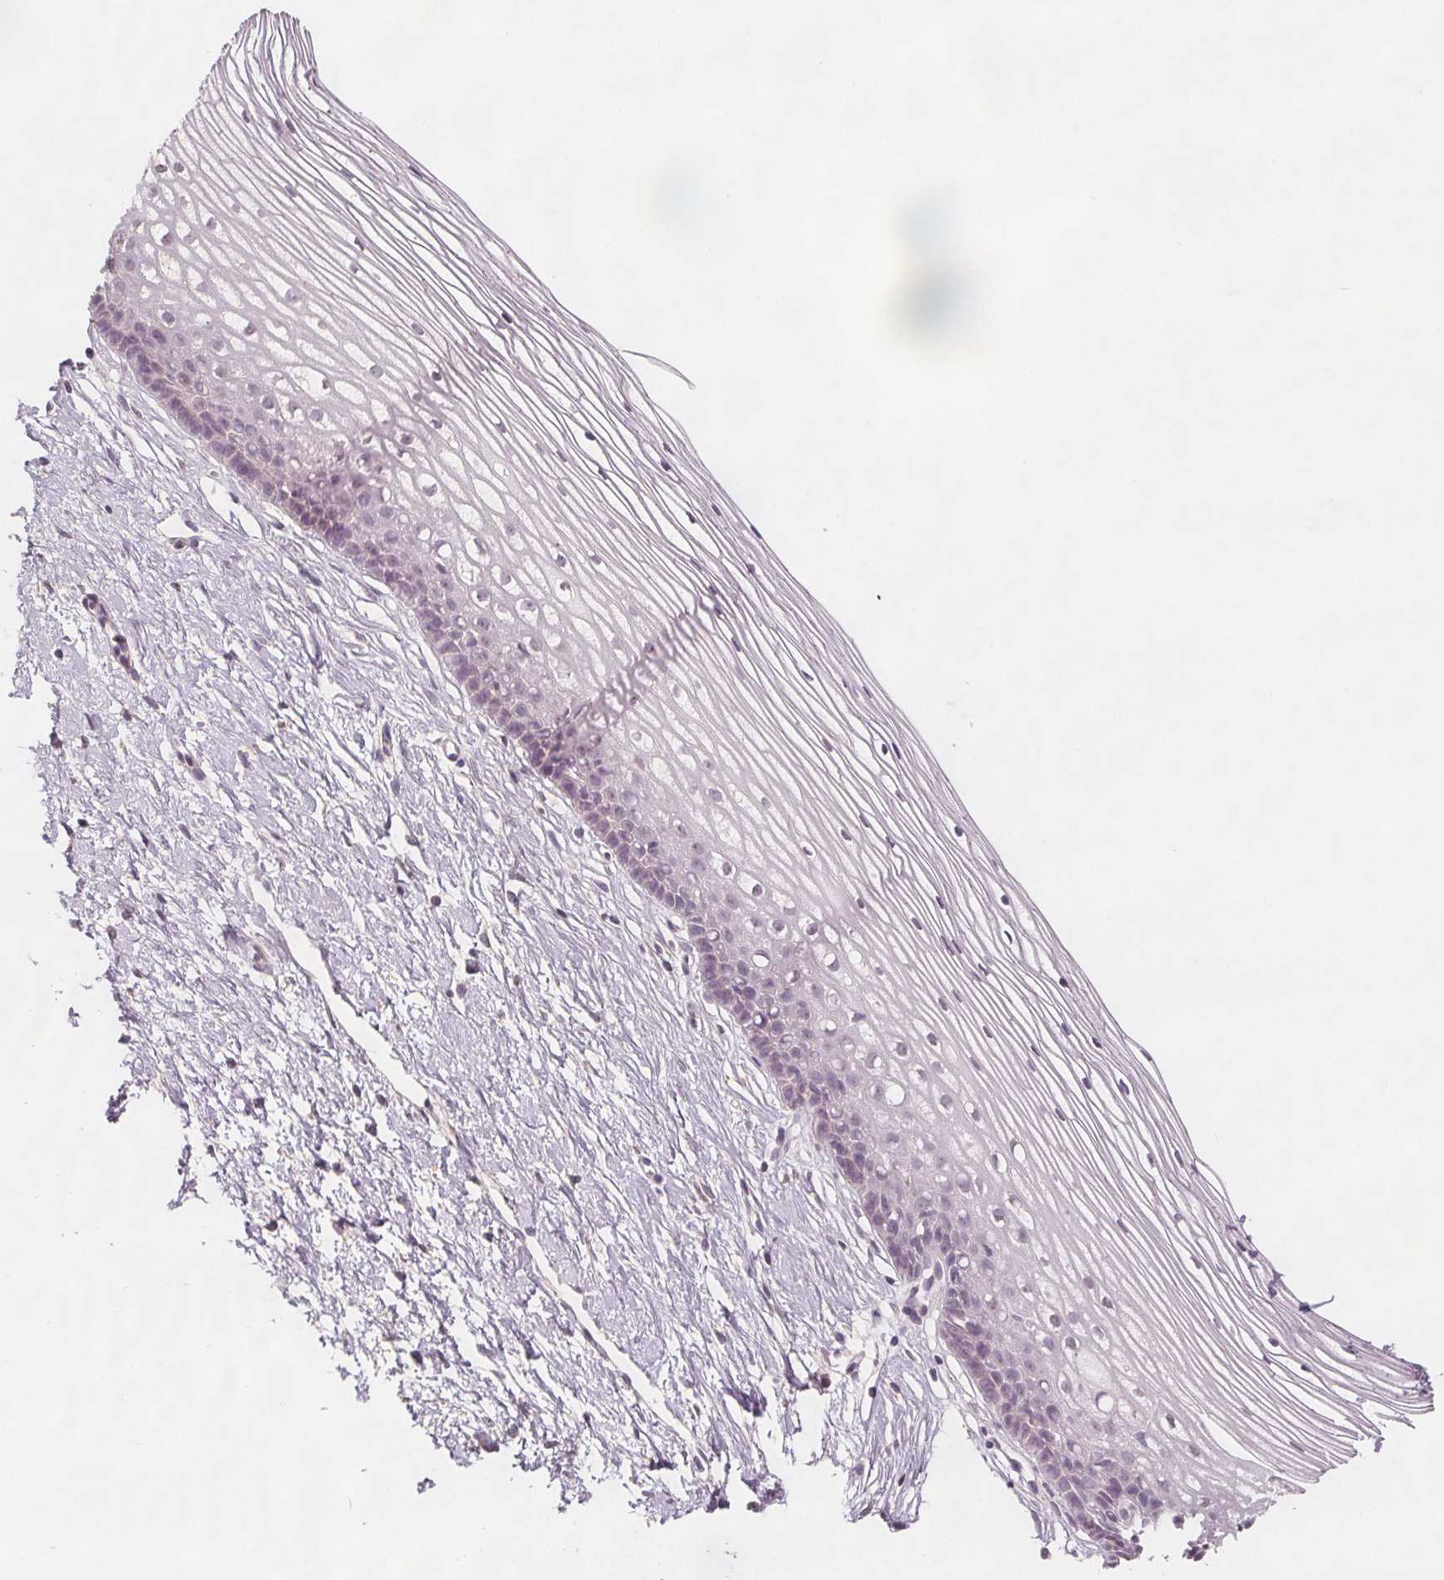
{"staining": {"intensity": "negative", "quantity": "none", "location": "none"}, "tissue": "cervix", "cell_type": "Glandular cells", "image_type": "normal", "snomed": [{"axis": "morphology", "description": "Normal tissue, NOS"}, {"axis": "topography", "description": "Cervix"}], "caption": "Immunohistochemistry image of normal cervix stained for a protein (brown), which exhibits no staining in glandular cells. (DAB immunohistochemistry, high magnification).", "gene": "C1orf167", "patient": {"sex": "female", "age": 40}}